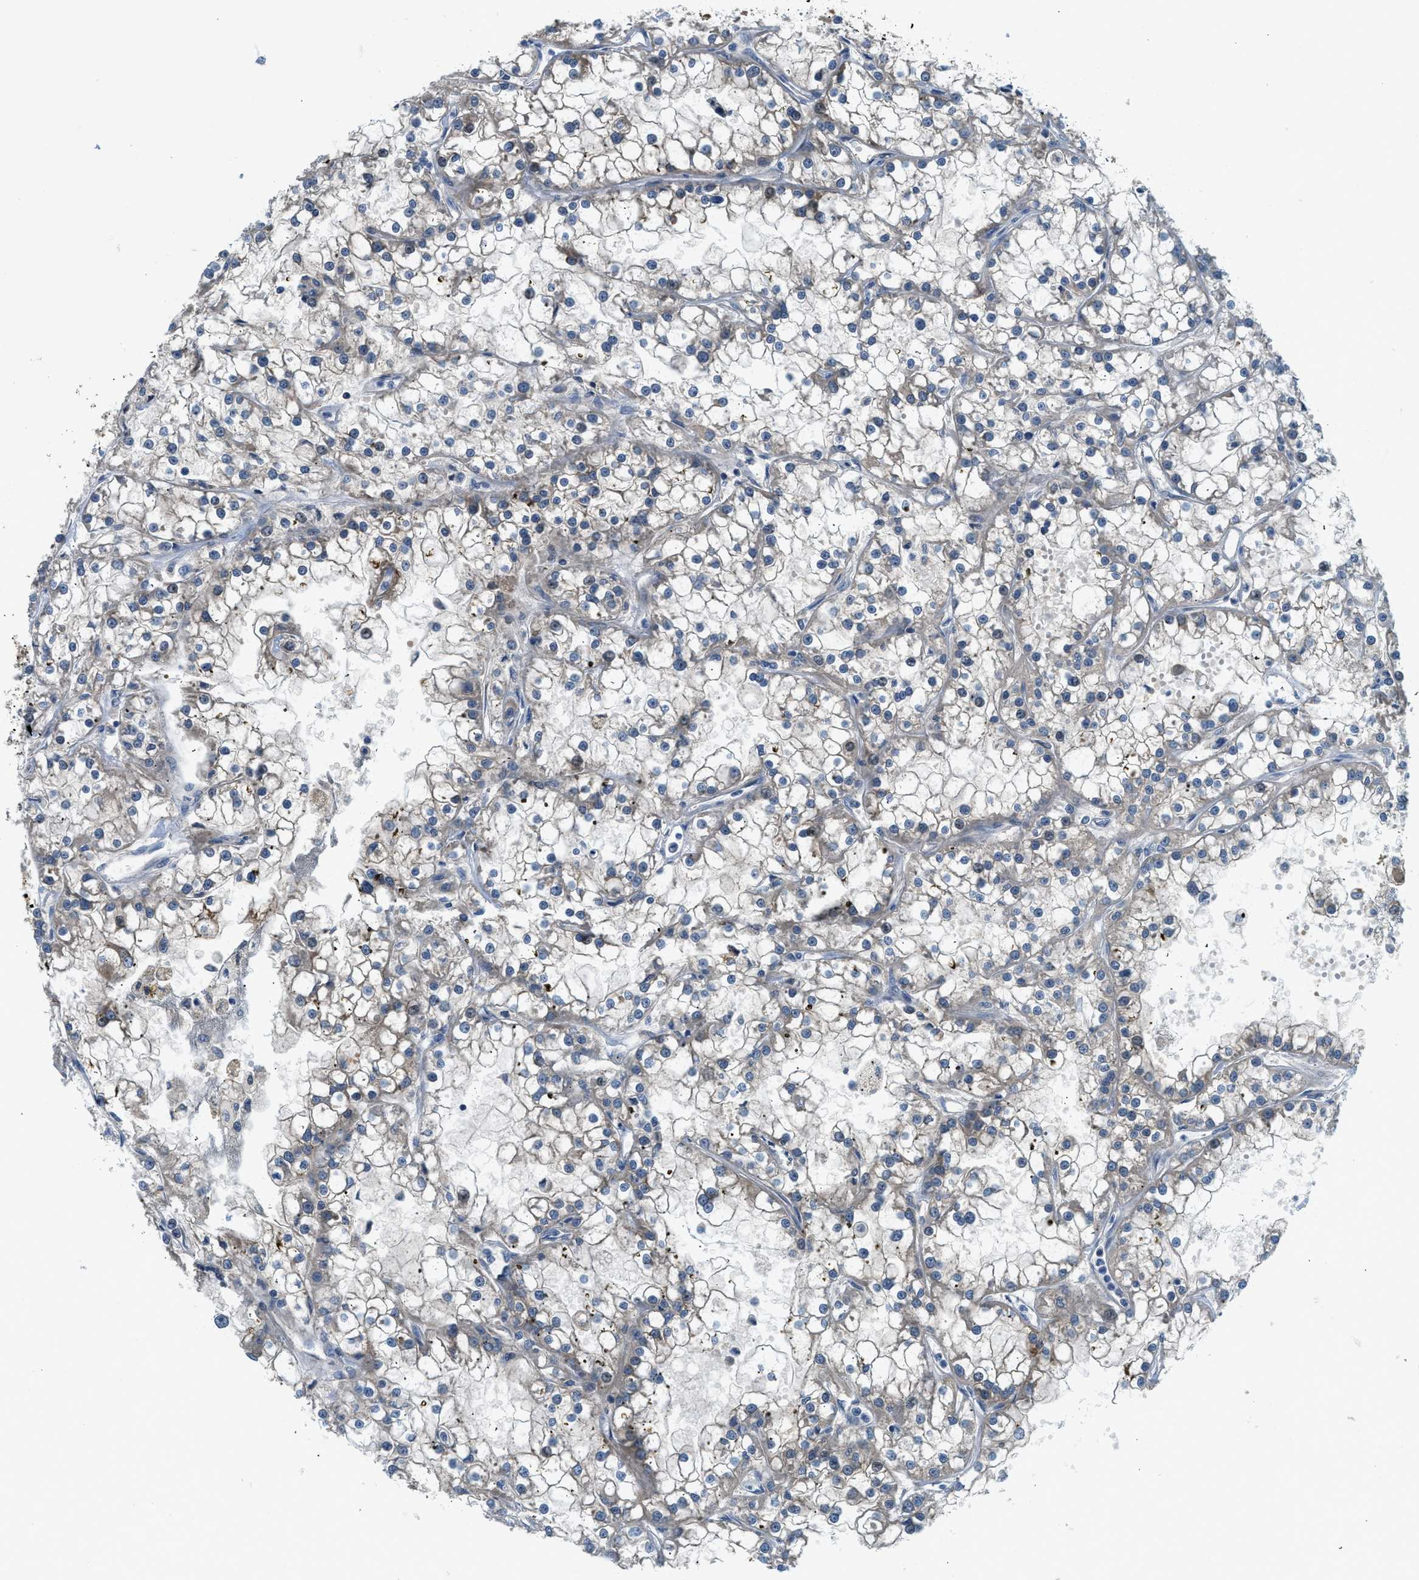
{"staining": {"intensity": "weak", "quantity": "<25%", "location": "cytoplasmic/membranous"}, "tissue": "renal cancer", "cell_type": "Tumor cells", "image_type": "cancer", "snomed": [{"axis": "morphology", "description": "Adenocarcinoma, NOS"}, {"axis": "topography", "description": "Kidney"}], "caption": "This micrograph is of adenocarcinoma (renal) stained with immunohistochemistry to label a protein in brown with the nuclei are counter-stained blue. There is no staining in tumor cells.", "gene": "KCNK1", "patient": {"sex": "female", "age": 52}}